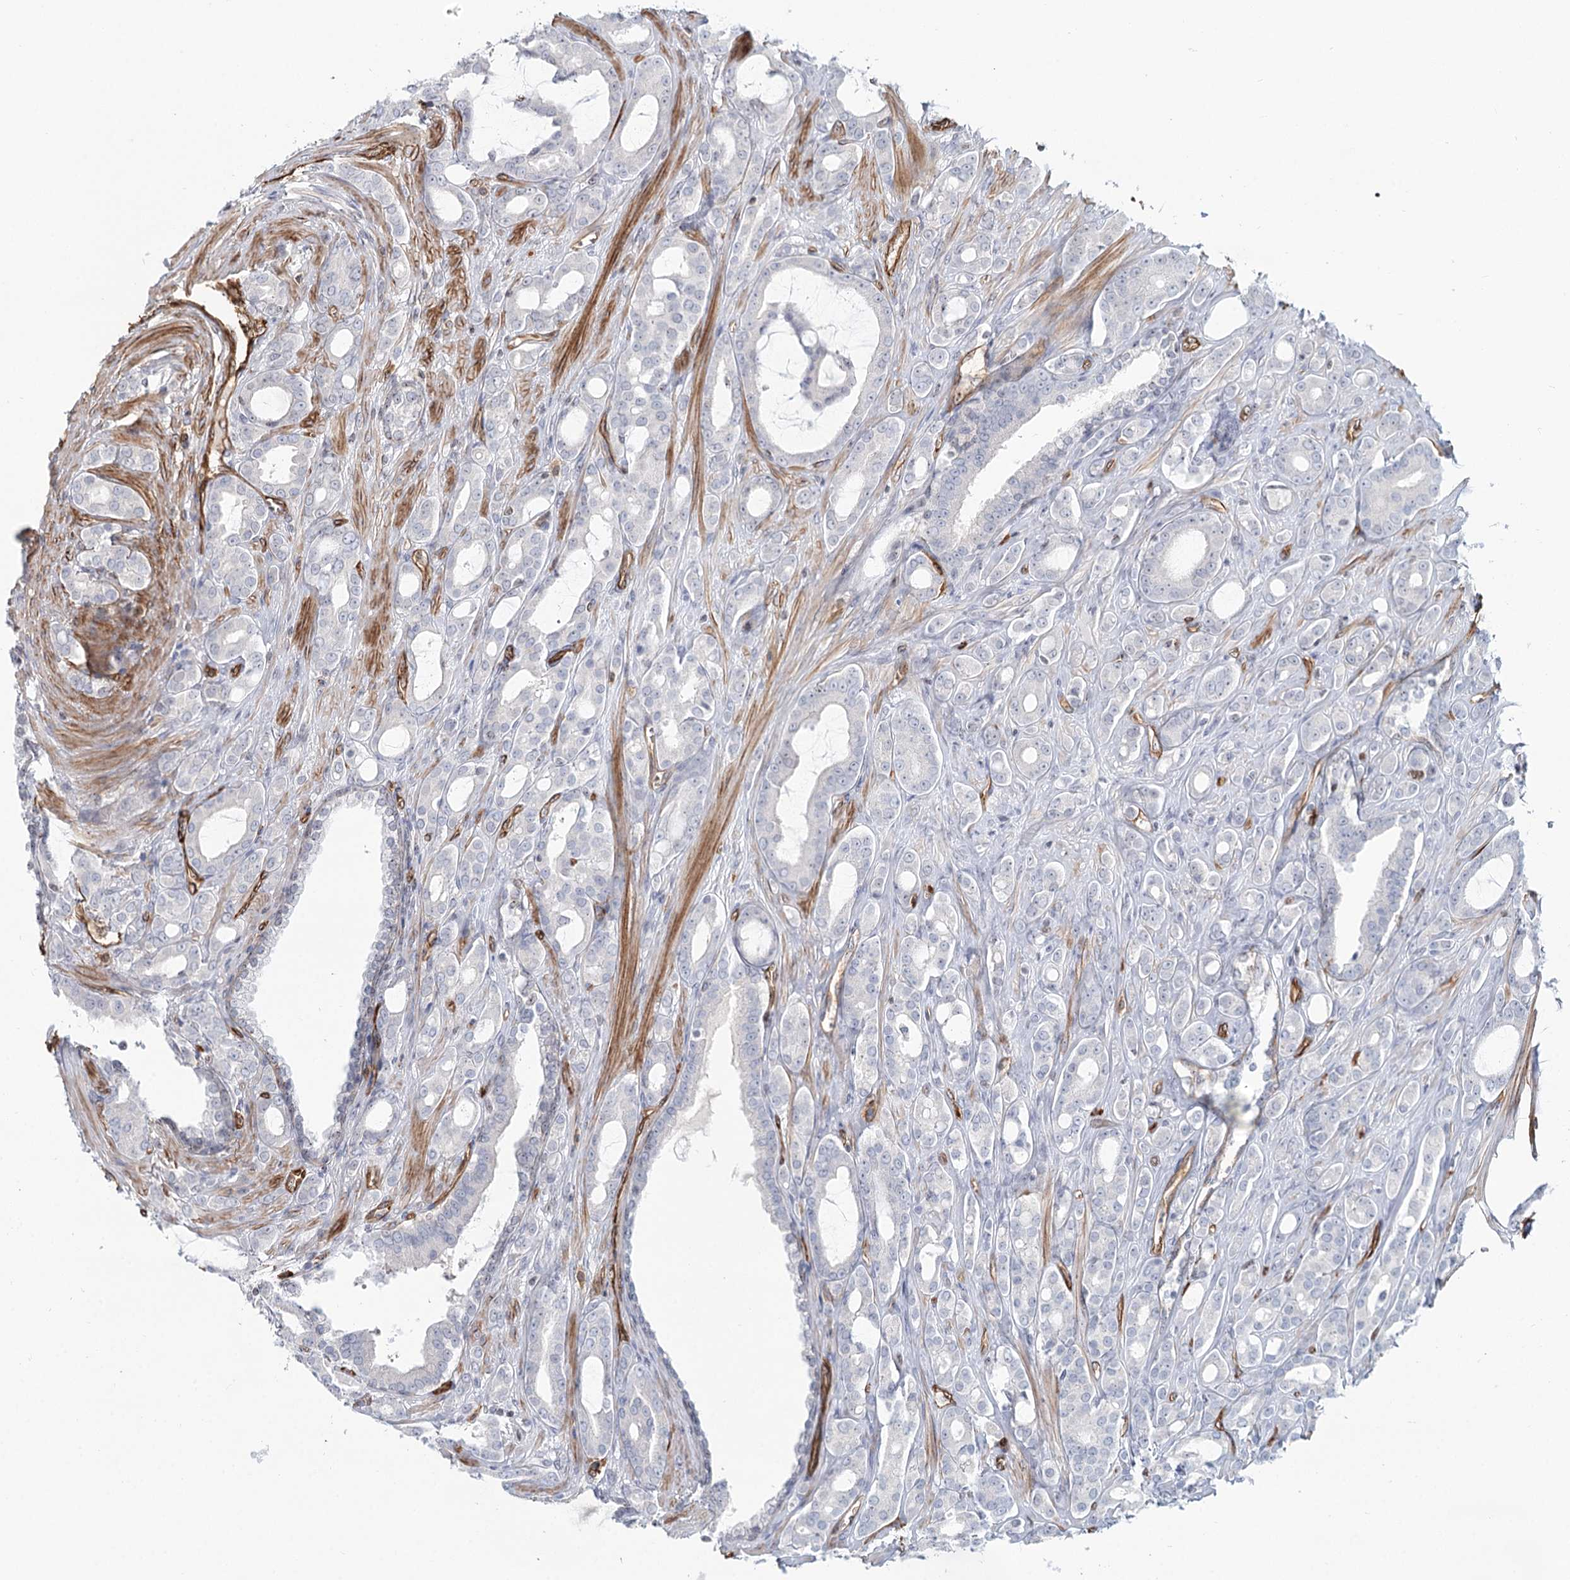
{"staining": {"intensity": "negative", "quantity": "none", "location": "none"}, "tissue": "prostate cancer", "cell_type": "Tumor cells", "image_type": "cancer", "snomed": [{"axis": "morphology", "description": "Adenocarcinoma, High grade"}, {"axis": "topography", "description": "Prostate"}], "caption": "Prostate adenocarcinoma (high-grade) was stained to show a protein in brown. There is no significant positivity in tumor cells. The staining was performed using DAB to visualize the protein expression in brown, while the nuclei were stained in blue with hematoxylin (Magnification: 20x).", "gene": "ZFYVE28", "patient": {"sex": "male", "age": 72}}